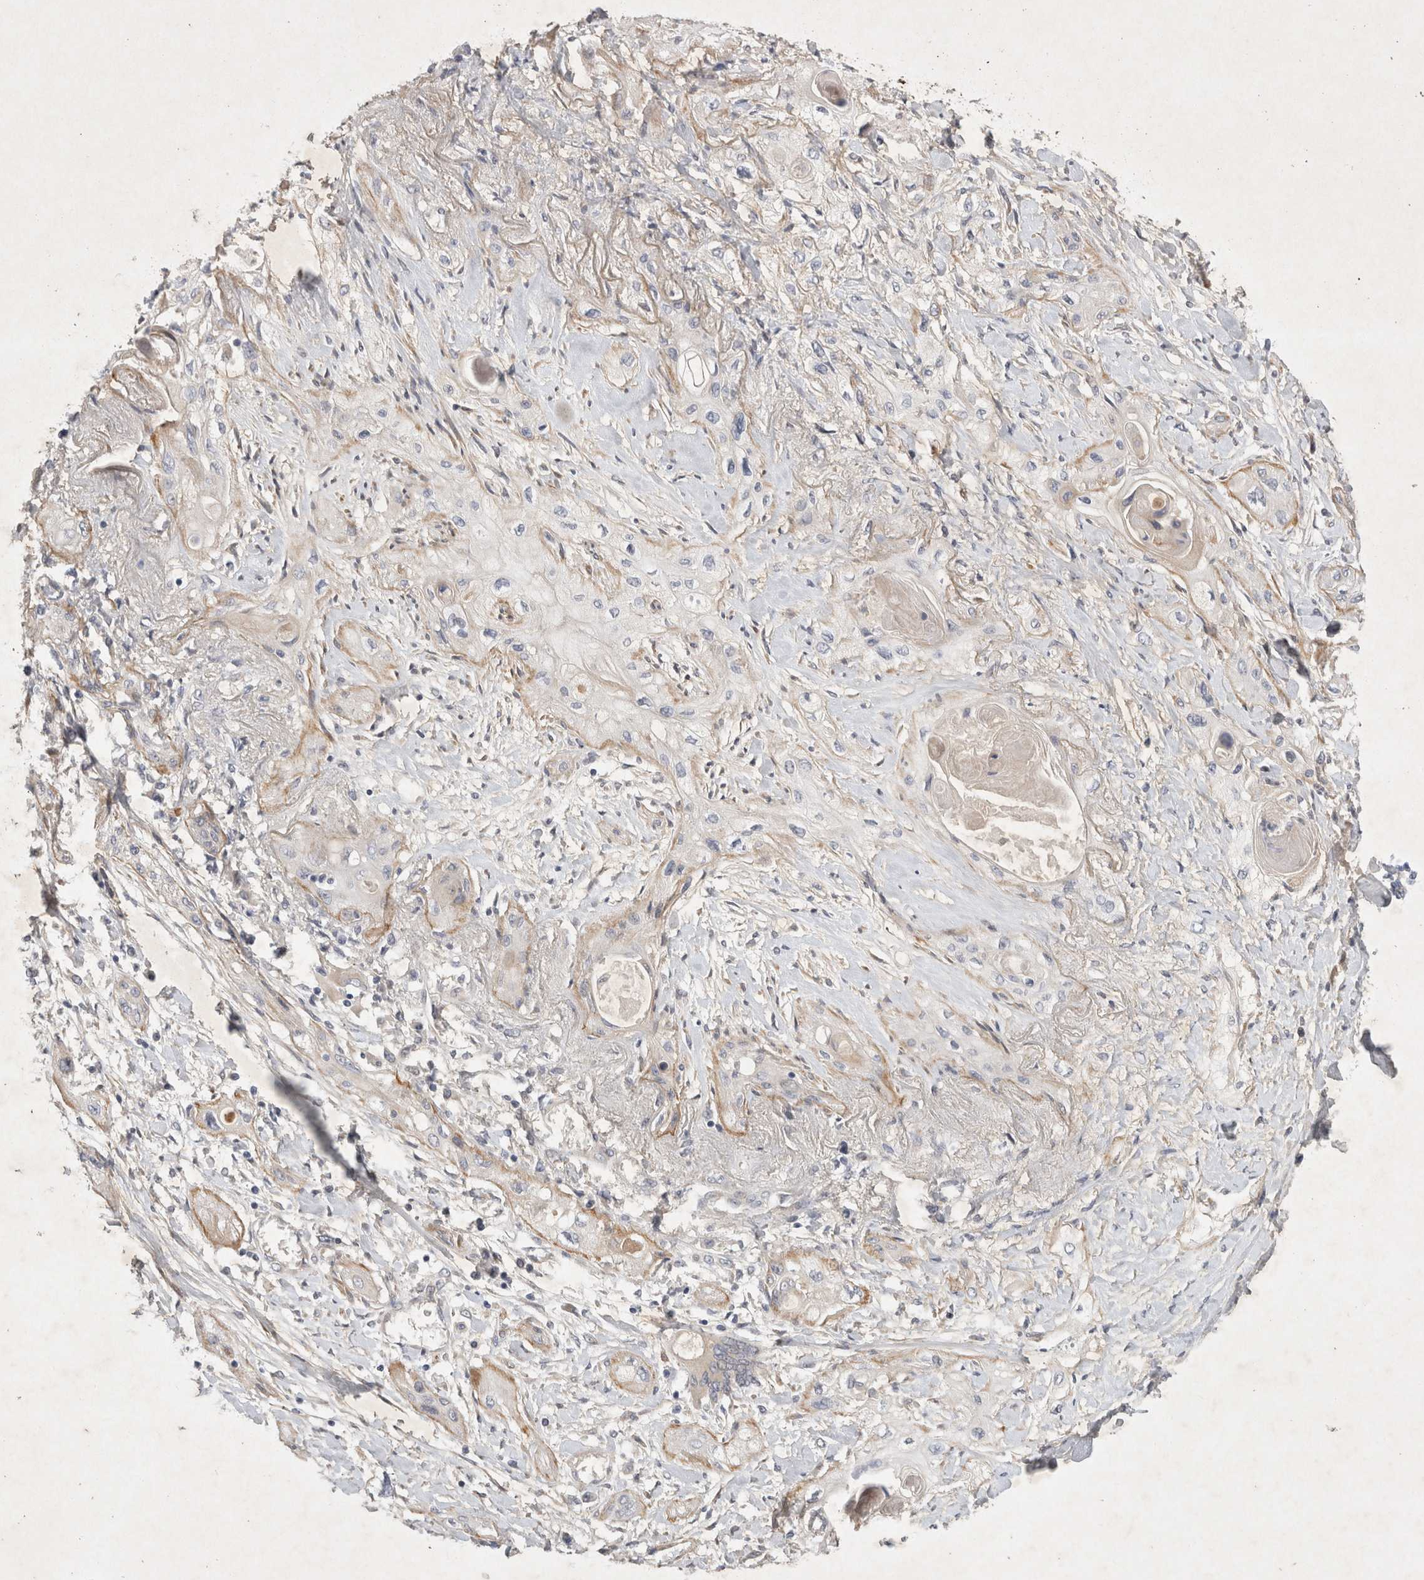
{"staining": {"intensity": "negative", "quantity": "none", "location": "none"}, "tissue": "lung cancer", "cell_type": "Tumor cells", "image_type": "cancer", "snomed": [{"axis": "morphology", "description": "Squamous cell carcinoma, NOS"}, {"axis": "topography", "description": "Lung"}], "caption": "A high-resolution micrograph shows IHC staining of lung cancer, which demonstrates no significant positivity in tumor cells.", "gene": "BZW2", "patient": {"sex": "female", "age": 47}}